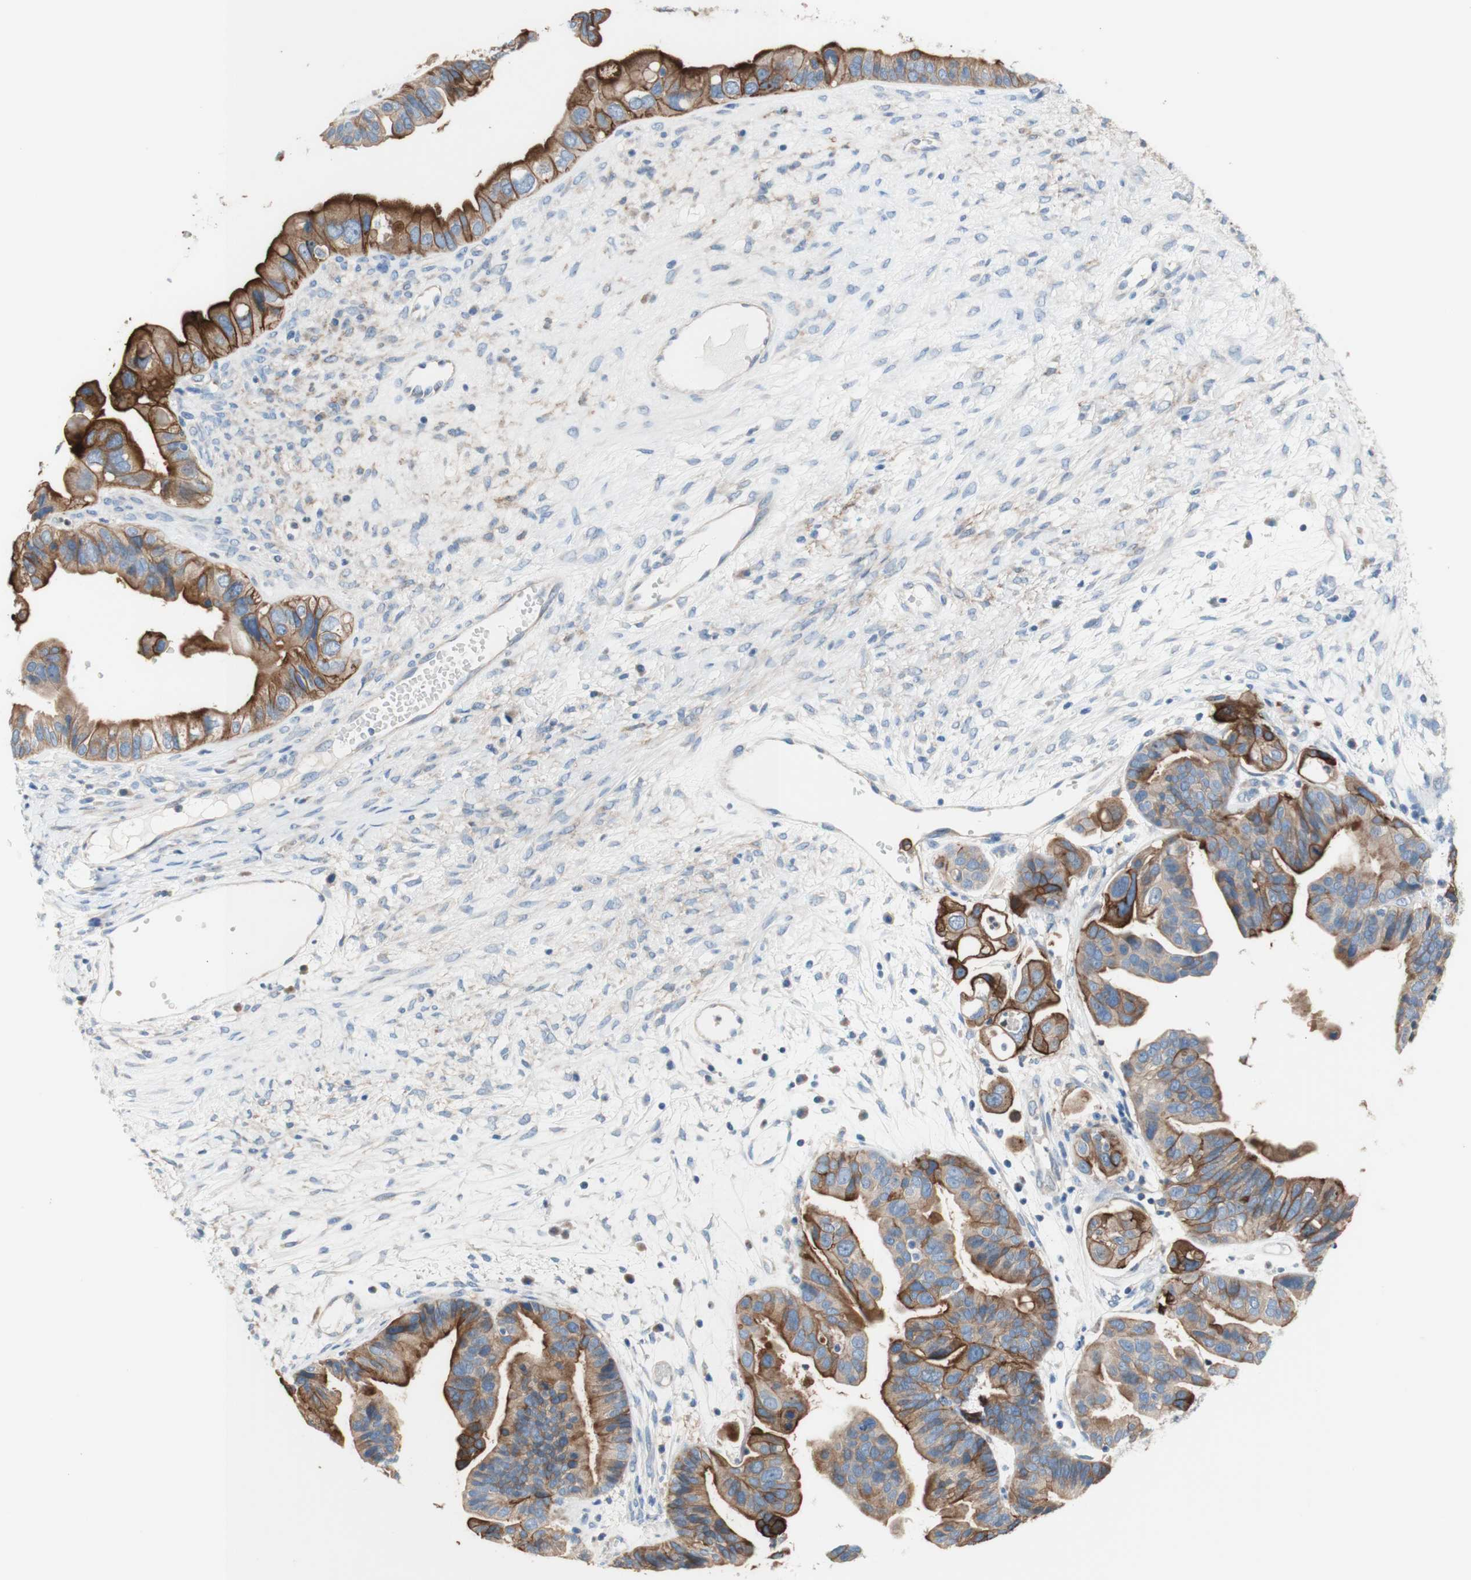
{"staining": {"intensity": "strong", "quantity": ">75%", "location": "cytoplasmic/membranous"}, "tissue": "ovarian cancer", "cell_type": "Tumor cells", "image_type": "cancer", "snomed": [{"axis": "morphology", "description": "Cystadenocarcinoma, serous, NOS"}, {"axis": "topography", "description": "Ovary"}], "caption": "Ovarian cancer stained for a protein displays strong cytoplasmic/membranous positivity in tumor cells.", "gene": "F3", "patient": {"sex": "female", "age": 56}}